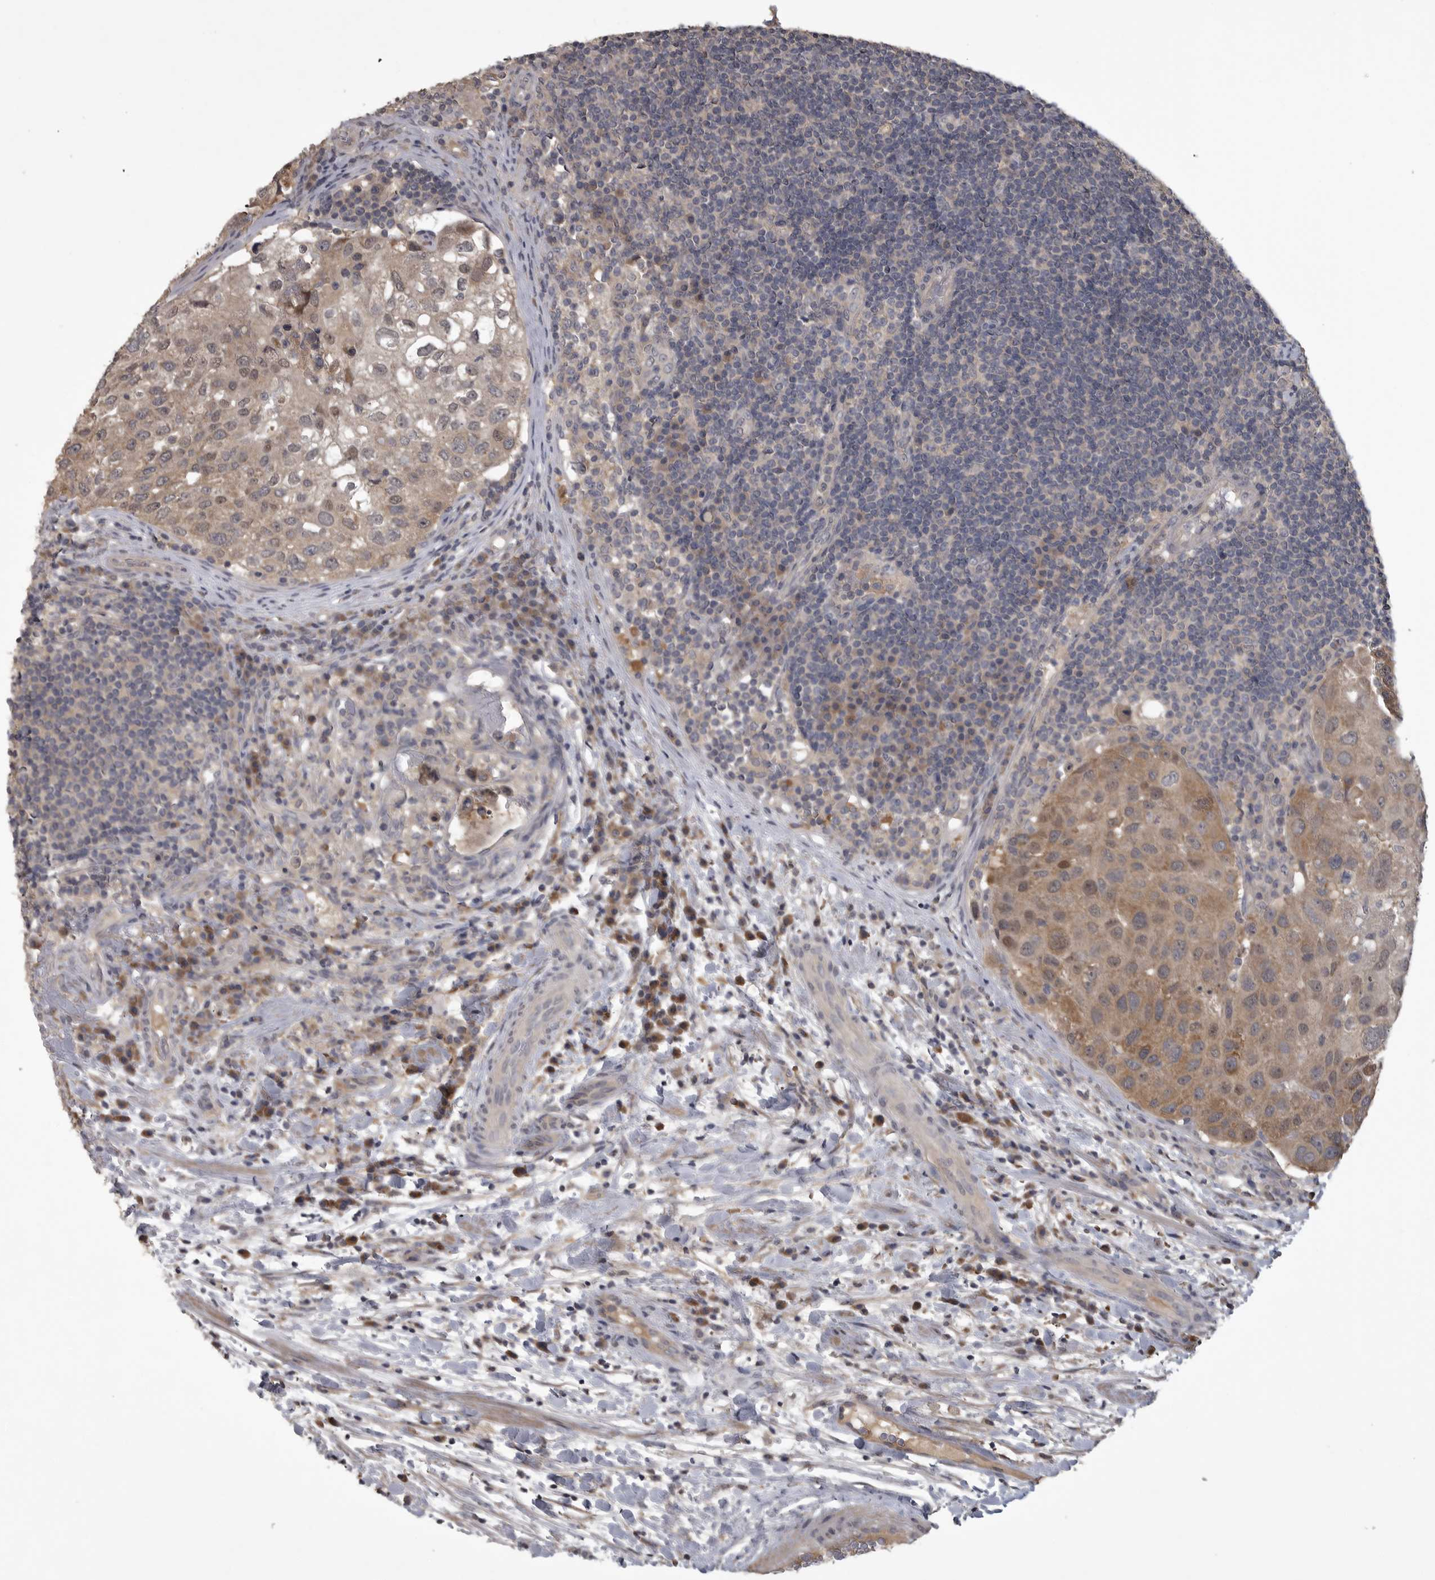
{"staining": {"intensity": "moderate", "quantity": "<25%", "location": "cytoplasmic/membranous"}, "tissue": "urothelial cancer", "cell_type": "Tumor cells", "image_type": "cancer", "snomed": [{"axis": "morphology", "description": "Urothelial carcinoma, High grade"}, {"axis": "topography", "description": "Lymph node"}, {"axis": "topography", "description": "Urinary bladder"}], "caption": "A photomicrograph of human urothelial carcinoma (high-grade) stained for a protein demonstrates moderate cytoplasmic/membranous brown staining in tumor cells.", "gene": "ZNF114", "patient": {"sex": "male", "age": 51}}